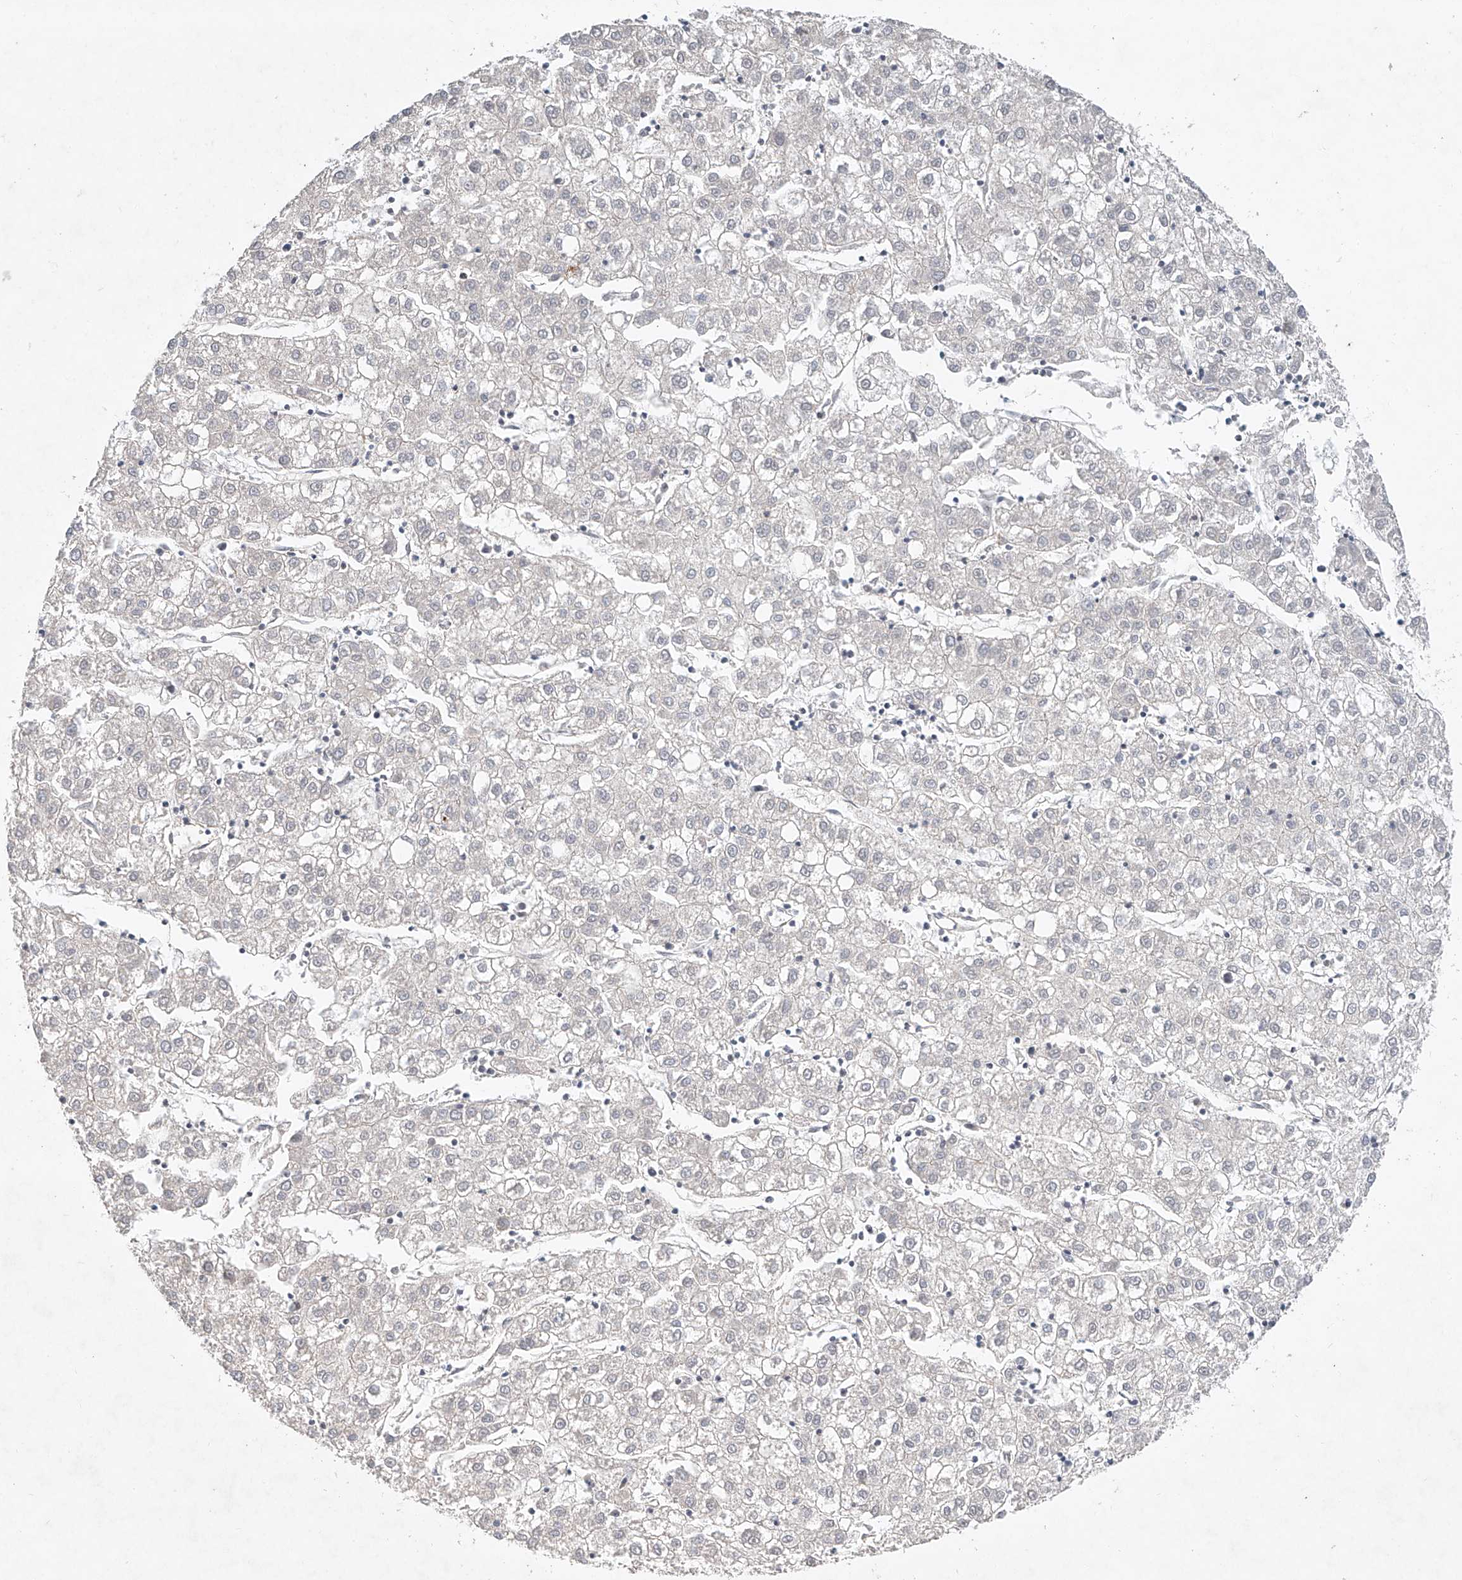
{"staining": {"intensity": "negative", "quantity": "none", "location": "none"}, "tissue": "liver cancer", "cell_type": "Tumor cells", "image_type": "cancer", "snomed": [{"axis": "morphology", "description": "Carcinoma, Hepatocellular, NOS"}, {"axis": "topography", "description": "Liver"}], "caption": "This is a image of immunohistochemistry (IHC) staining of liver hepatocellular carcinoma, which shows no positivity in tumor cells.", "gene": "FASTK", "patient": {"sex": "male", "age": 72}}